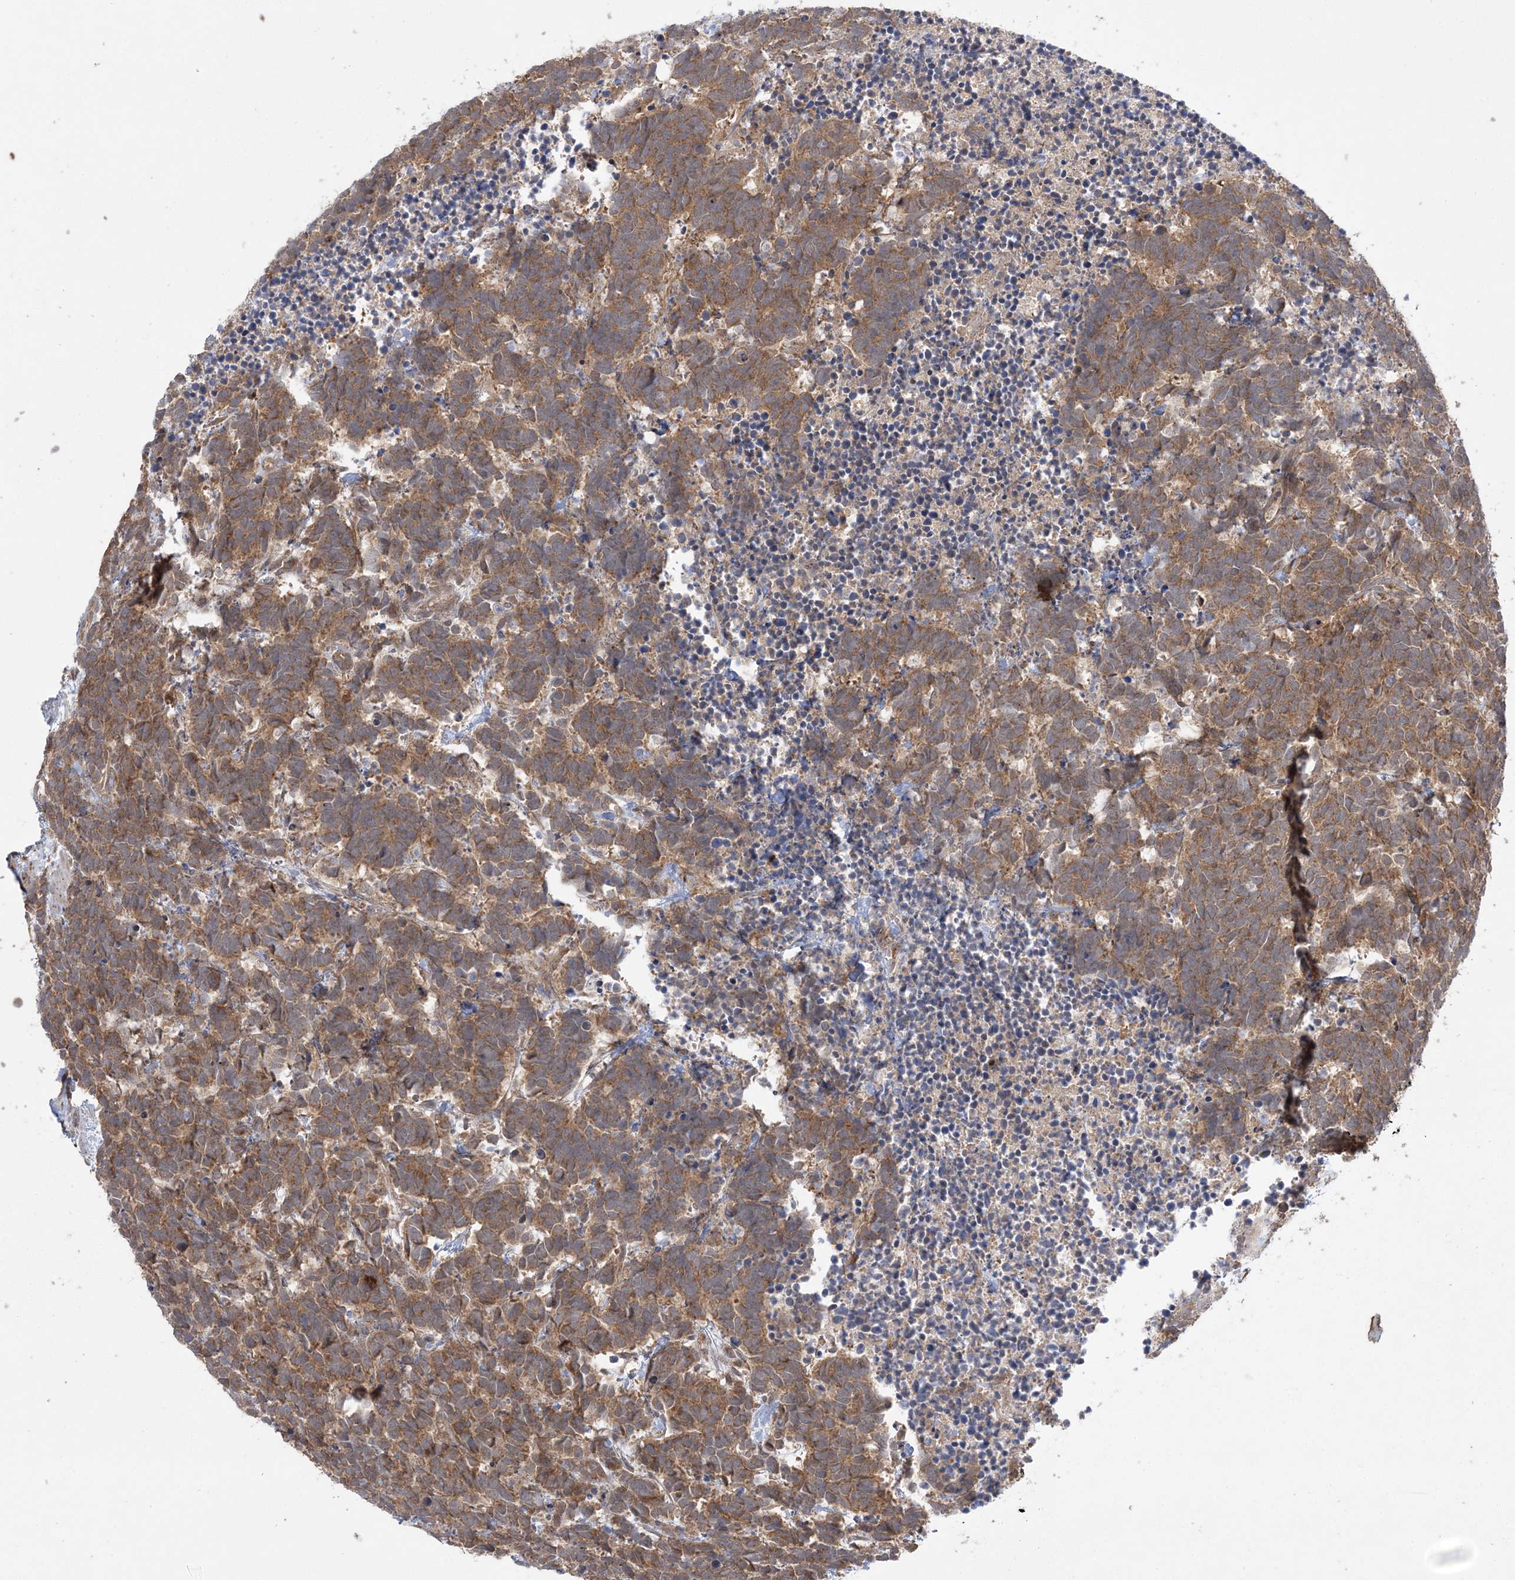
{"staining": {"intensity": "moderate", "quantity": ">75%", "location": "cytoplasmic/membranous"}, "tissue": "carcinoid", "cell_type": "Tumor cells", "image_type": "cancer", "snomed": [{"axis": "morphology", "description": "Carcinoma, NOS"}, {"axis": "morphology", "description": "Carcinoid, malignant, NOS"}, {"axis": "topography", "description": "Urinary bladder"}], "caption": "Tumor cells exhibit medium levels of moderate cytoplasmic/membranous positivity in approximately >75% of cells in carcinoid.", "gene": "MMADHC", "patient": {"sex": "male", "age": 57}}